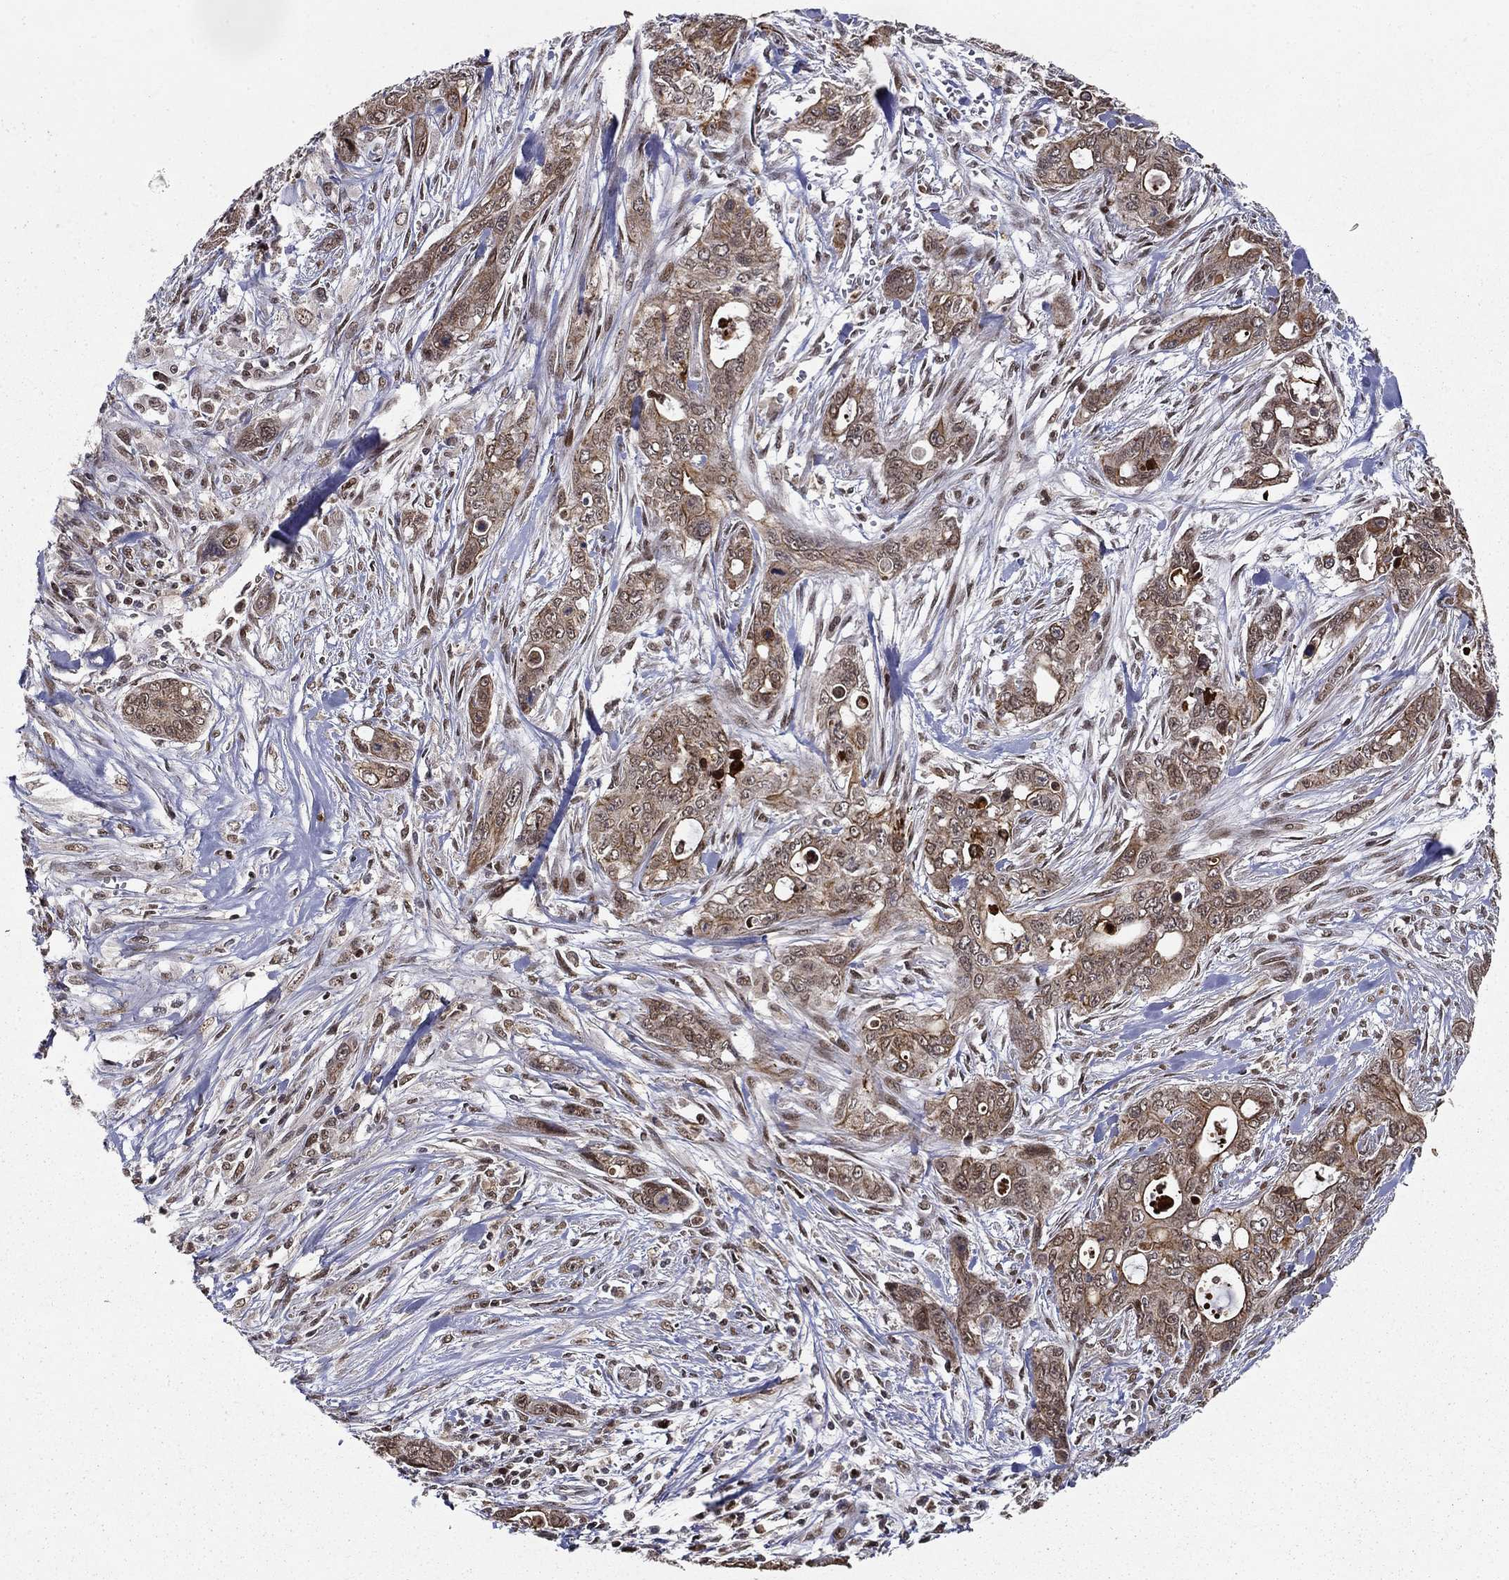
{"staining": {"intensity": "weak", "quantity": ">75%", "location": "cytoplasmic/membranous"}, "tissue": "pancreatic cancer", "cell_type": "Tumor cells", "image_type": "cancer", "snomed": [{"axis": "morphology", "description": "Adenocarcinoma, NOS"}, {"axis": "topography", "description": "Pancreas"}], "caption": "A brown stain highlights weak cytoplasmic/membranous staining of a protein in human pancreatic cancer tumor cells. (DAB = brown stain, brightfield microscopy at high magnification).", "gene": "CDCA7L", "patient": {"sex": "male", "age": 47}}